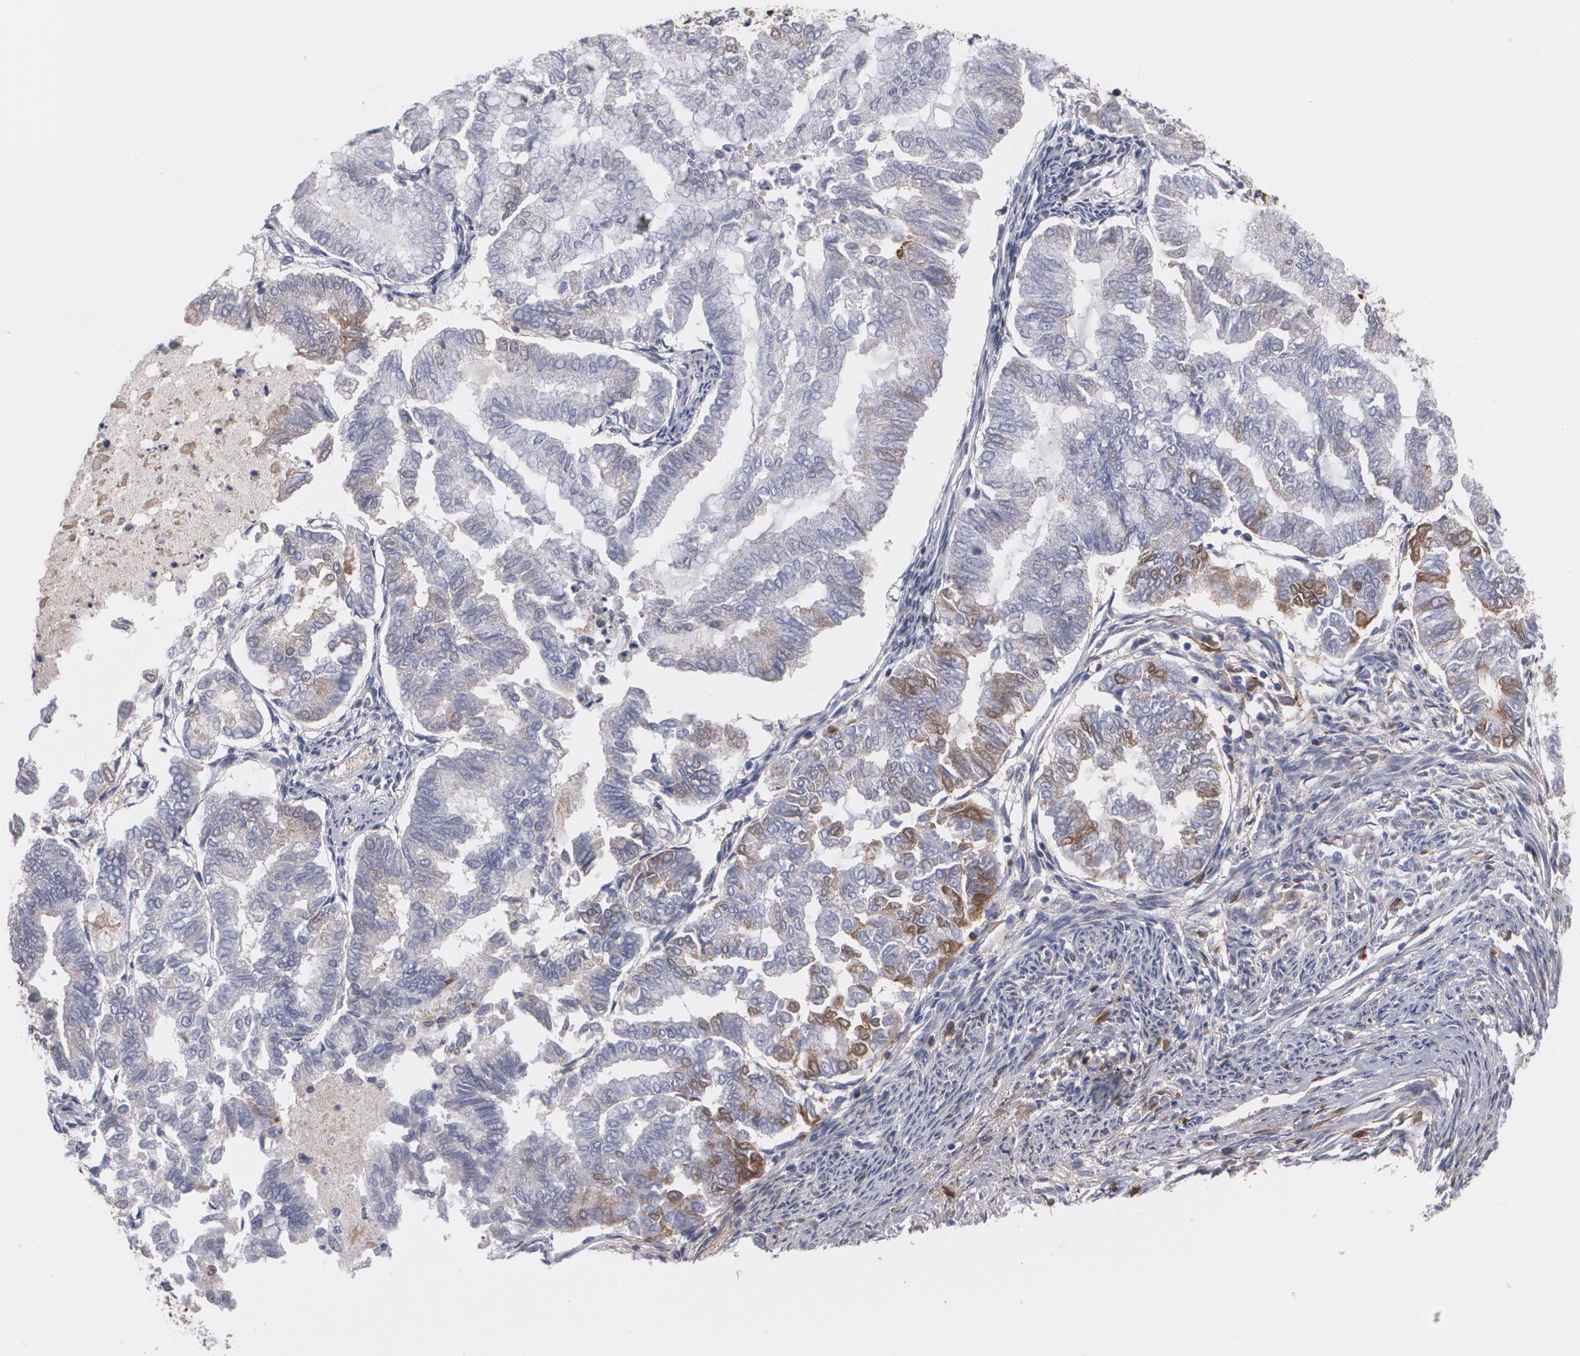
{"staining": {"intensity": "moderate", "quantity": "<25%", "location": "cytoplasmic/membranous"}, "tissue": "endometrial cancer", "cell_type": "Tumor cells", "image_type": "cancer", "snomed": [{"axis": "morphology", "description": "Adenocarcinoma, NOS"}, {"axis": "topography", "description": "Endometrium"}], "caption": "The image exhibits a brown stain indicating the presence of a protein in the cytoplasmic/membranous of tumor cells in endometrial cancer (adenocarcinoma). The protein of interest is shown in brown color, while the nuclei are stained blue.", "gene": "FBLN1", "patient": {"sex": "female", "age": 79}}